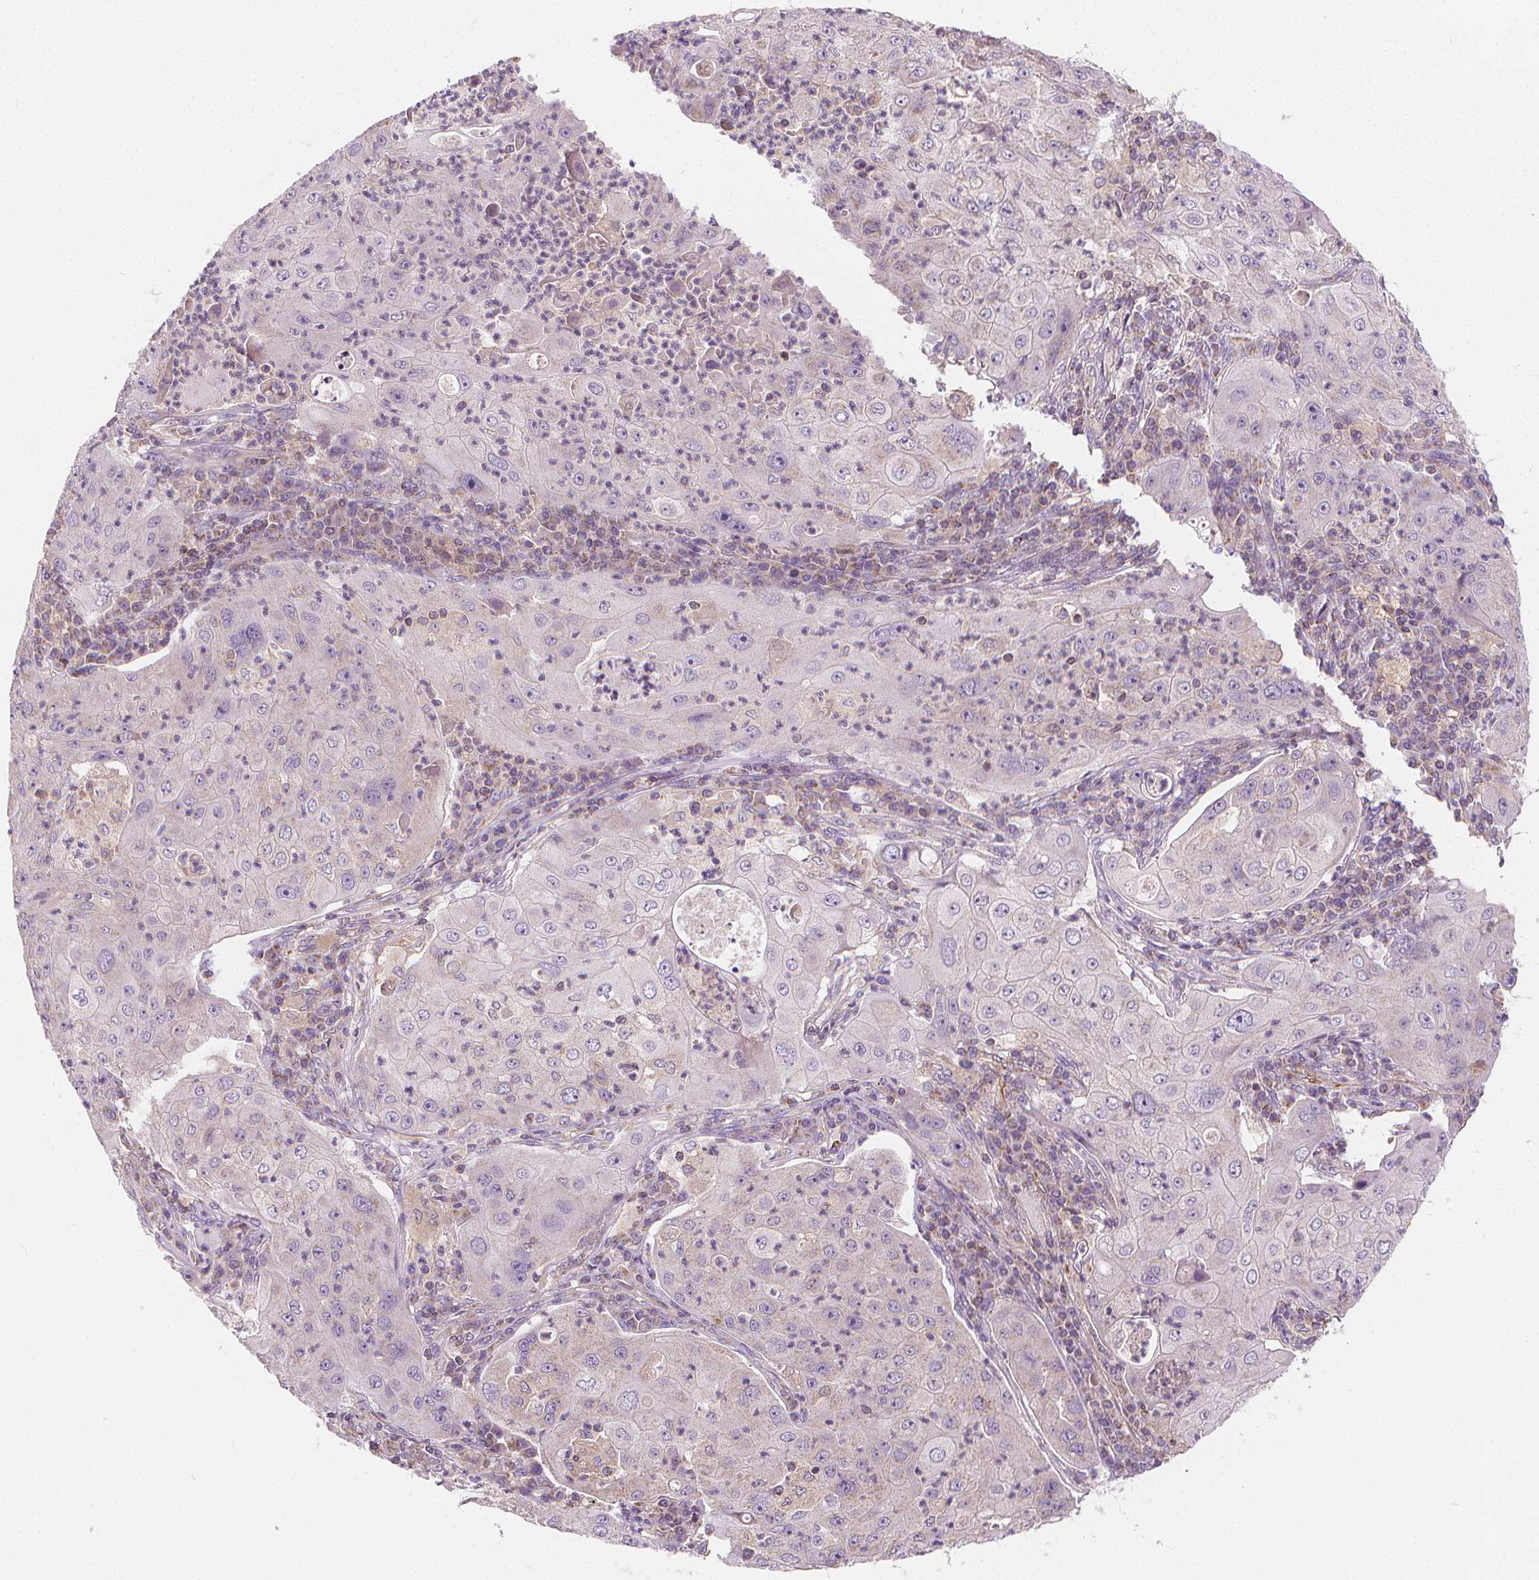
{"staining": {"intensity": "negative", "quantity": "none", "location": "none"}, "tissue": "lung cancer", "cell_type": "Tumor cells", "image_type": "cancer", "snomed": [{"axis": "morphology", "description": "Squamous cell carcinoma, NOS"}, {"axis": "topography", "description": "Lung"}], "caption": "Immunohistochemistry (IHC) image of lung squamous cell carcinoma stained for a protein (brown), which reveals no staining in tumor cells.", "gene": "RAB20", "patient": {"sex": "female", "age": 59}}